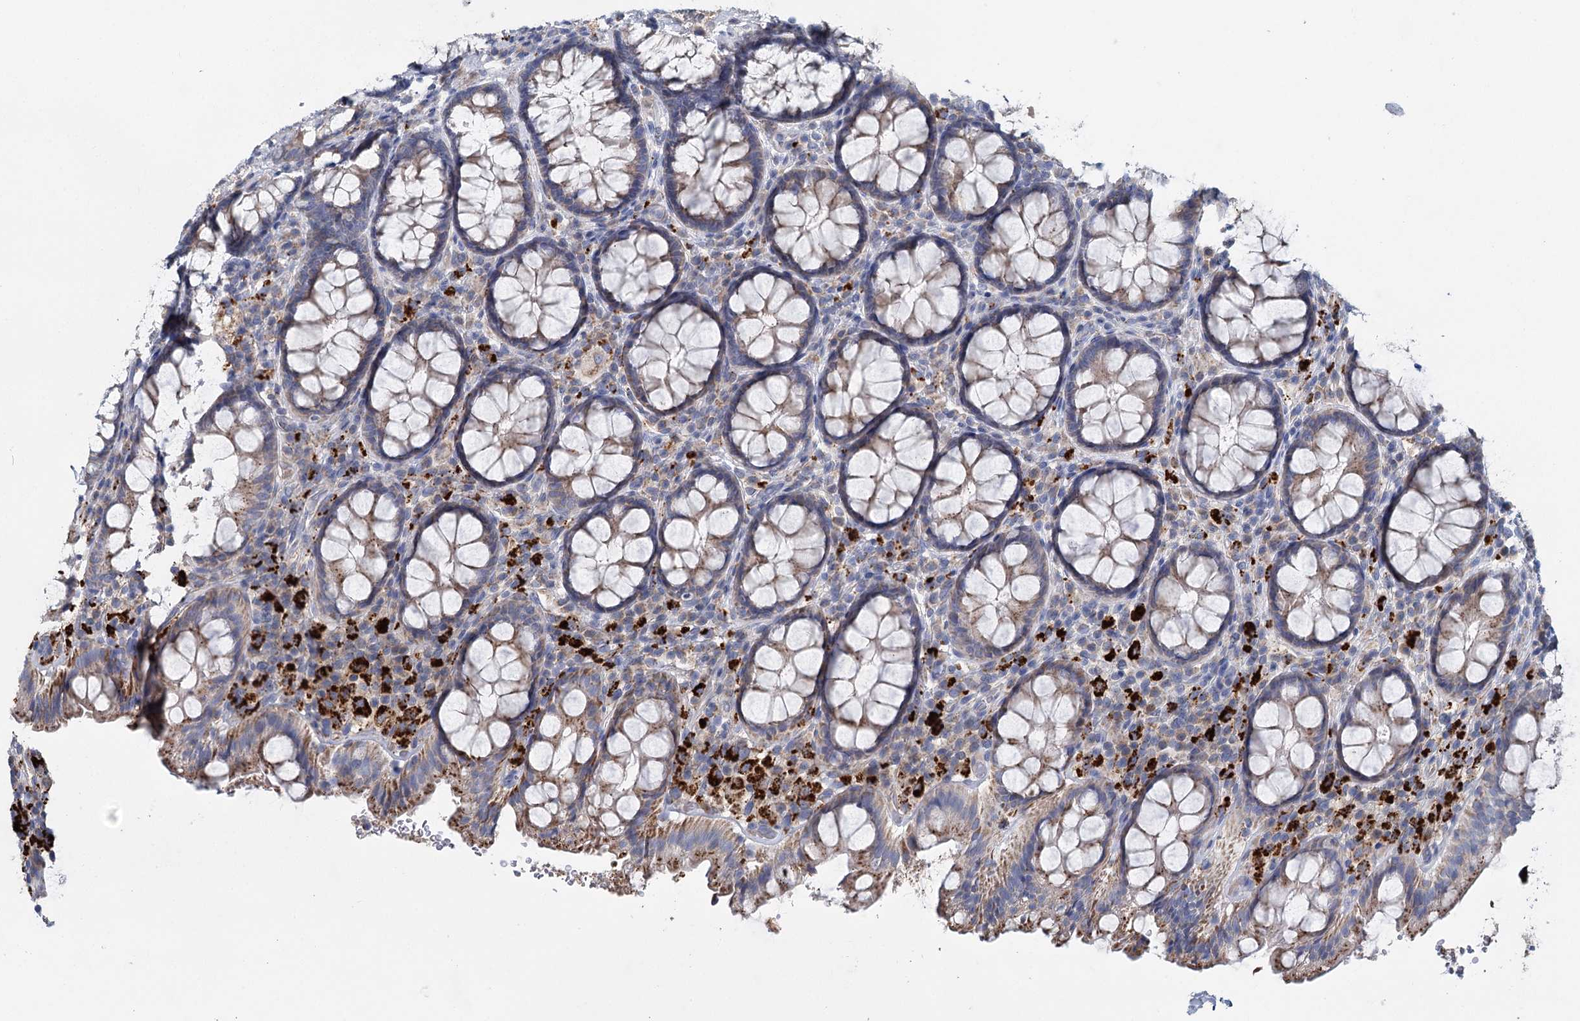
{"staining": {"intensity": "moderate", "quantity": "<25%", "location": "cytoplasmic/membranous"}, "tissue": "rectum", "cell_type": "Glandular cells", "image_type": "normal", "snomed": [{"axis": "morphology", "description": "Normal tissue, NOS"}, {"axis": "topography", "description": "Rectum"}], "caption": "This micrograph exhibits immunohistochemistry (IHC) staining of unremarkable human rectum, with low moderate cytoplasmic/membranous expression in approximately <25% of glandular cells.", "gene": "ANKRD16", "patient": {"sex": "male", "age": 83}}